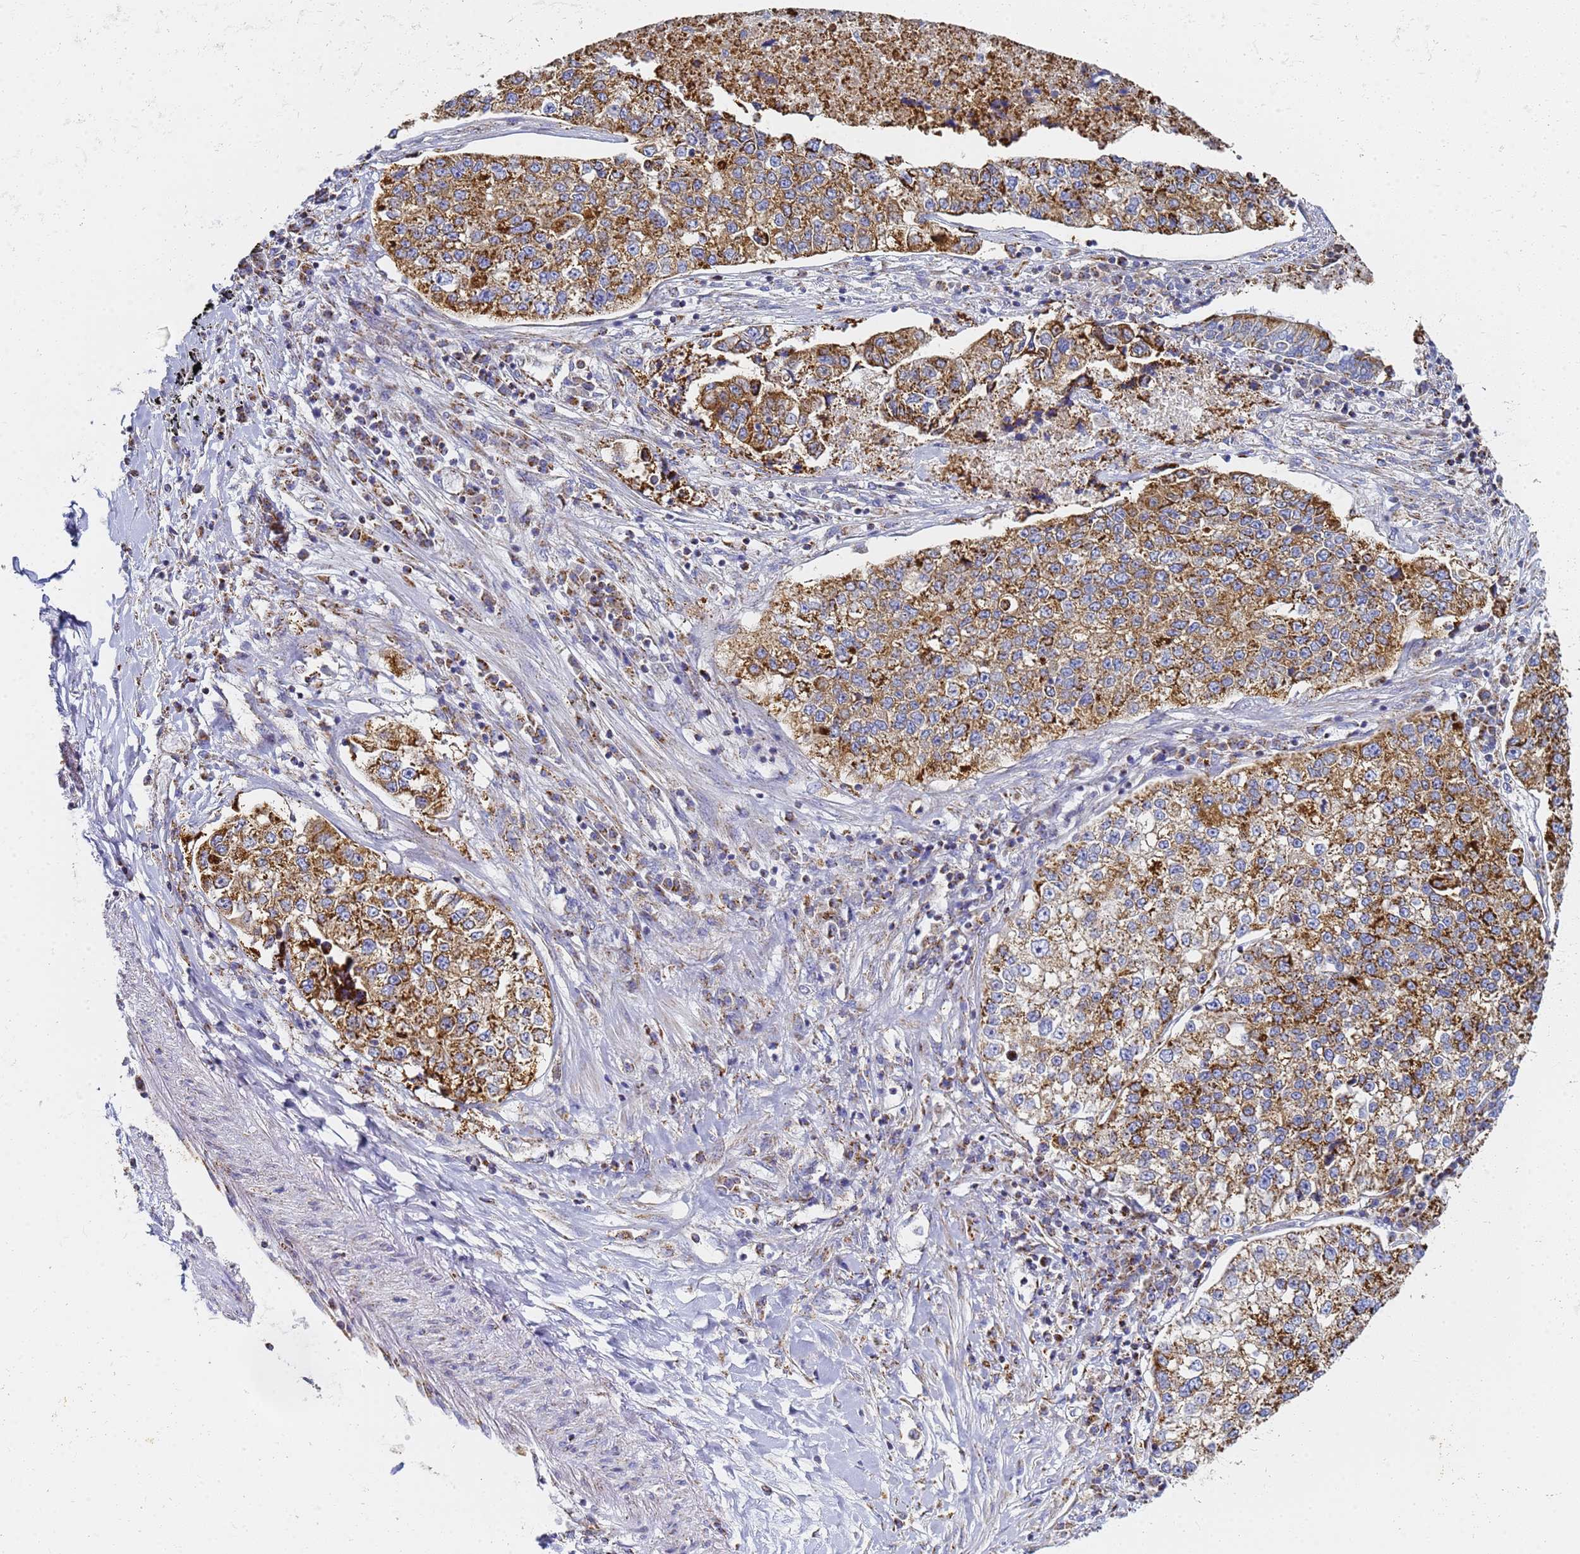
{"staining": {"intensity": "strong", "quantity": ">75%", "location": "cytoplasmic/membranous"}, "tissue": "lung cancer", "cell_type": "Tumor cells", "image_type": "cancer", "snomed": [{"axis": "morphology", "description": "Adenocarcinoma, NOS"}, {"axis": "topography", "description": "Lung"}], "caption": "The image displays staining of lung cancer, revealing strong cytoplasmic/membranous protein positivity (brown color) within tumor cells. Nuclei are stained in blue.", "gene": "CNIH4", "patient": {"sex": "male", "age": 49}}